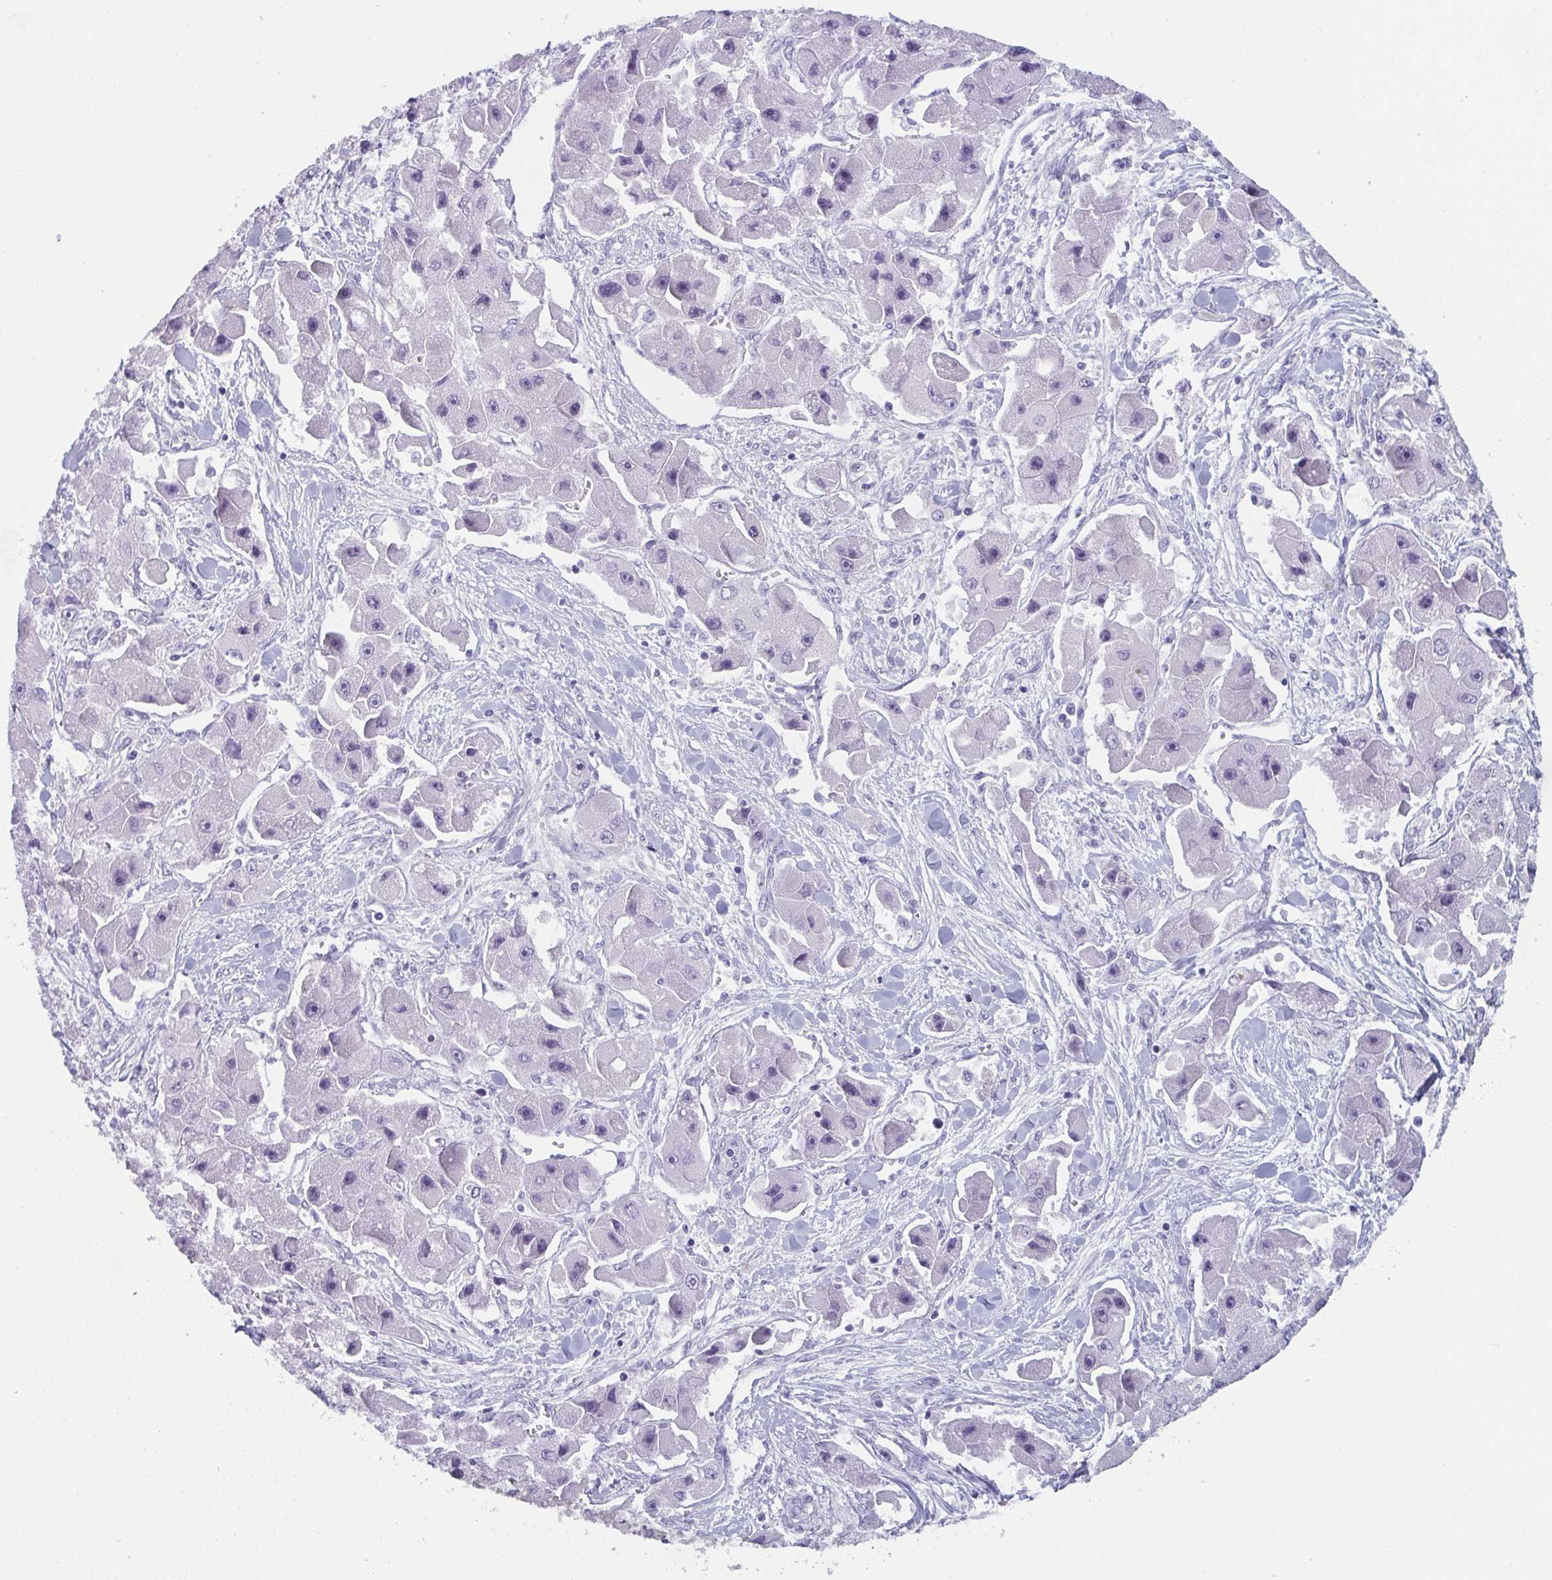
{"staining": {"intensity": "negative", "quantity": "none", "location": "none"}, "tissue": "liver cancer", "cell_type": "Tumor cells", "image_type": "cancer", "snomed": [{"axis": "morphology", "description": "Carcinoma, Hepatocellular, NOS"}, {"axis": "topography", "description": "Liver"}], "caption": "Immunohistochemistry of human hepatocellular carcinoma (liver) exhibits no staining in tumor cells. (DAB immunohistochemistry (IHC) visualized using brightfield microscopy, high magnification).", "gene": "DYDC2", "patient": {"sex": "male", "age": 24}}